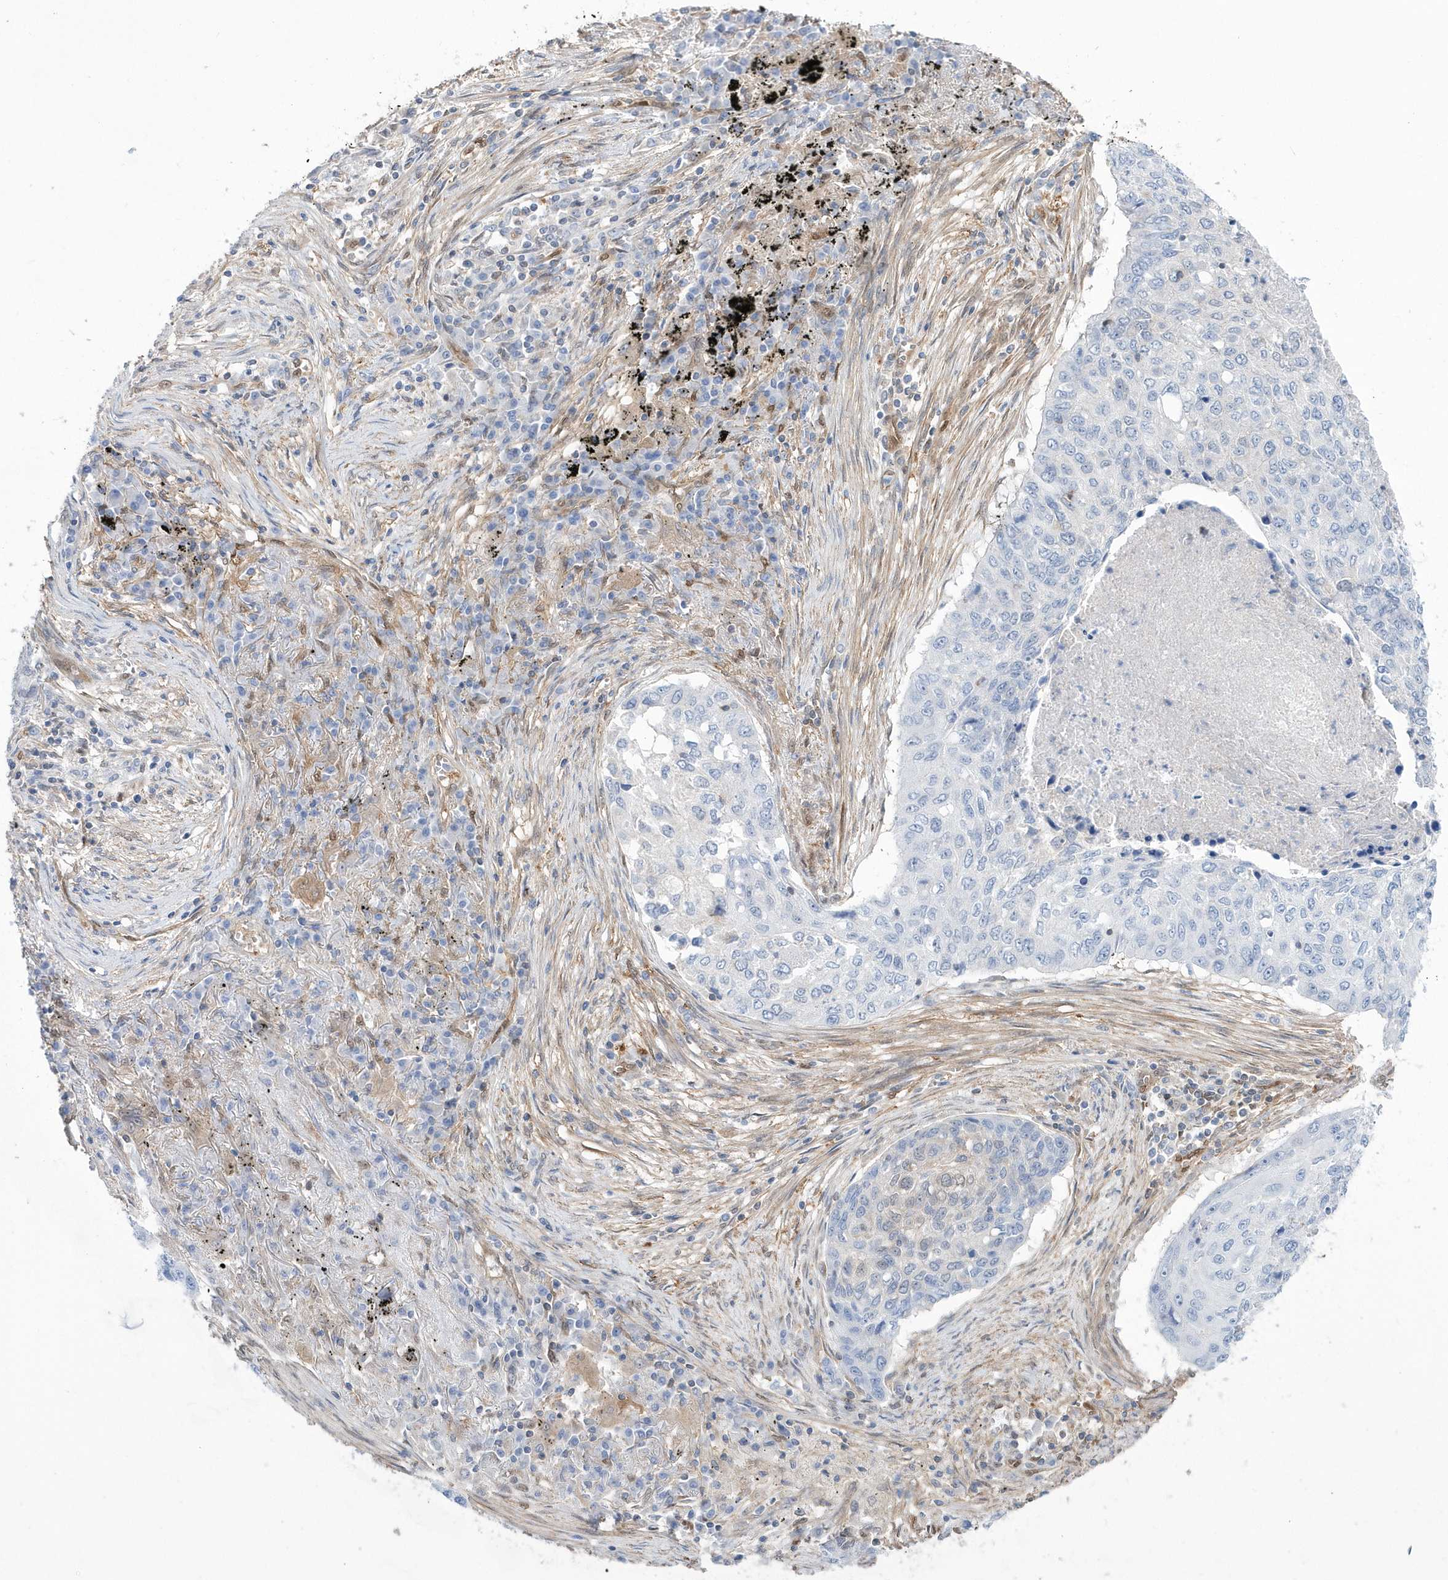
{"staining": {"intensity": "negative", "quantity": "none", "location": "none"}, "tissue": "lung cancer", "cell_type": "Tumor cells", "image_type": "cancer", "snomed": [{"axis": "morphology", "description": "Squamous cell carcinoma, NOS"}, {"axis": "topography", "description": "Lung"}], "caption": "The image exhibits no significant expression in tumor cells of squamous cell carcinoma (lung).", "gene": "BDH2", "patient": {"sex": "female", "age": 63}}